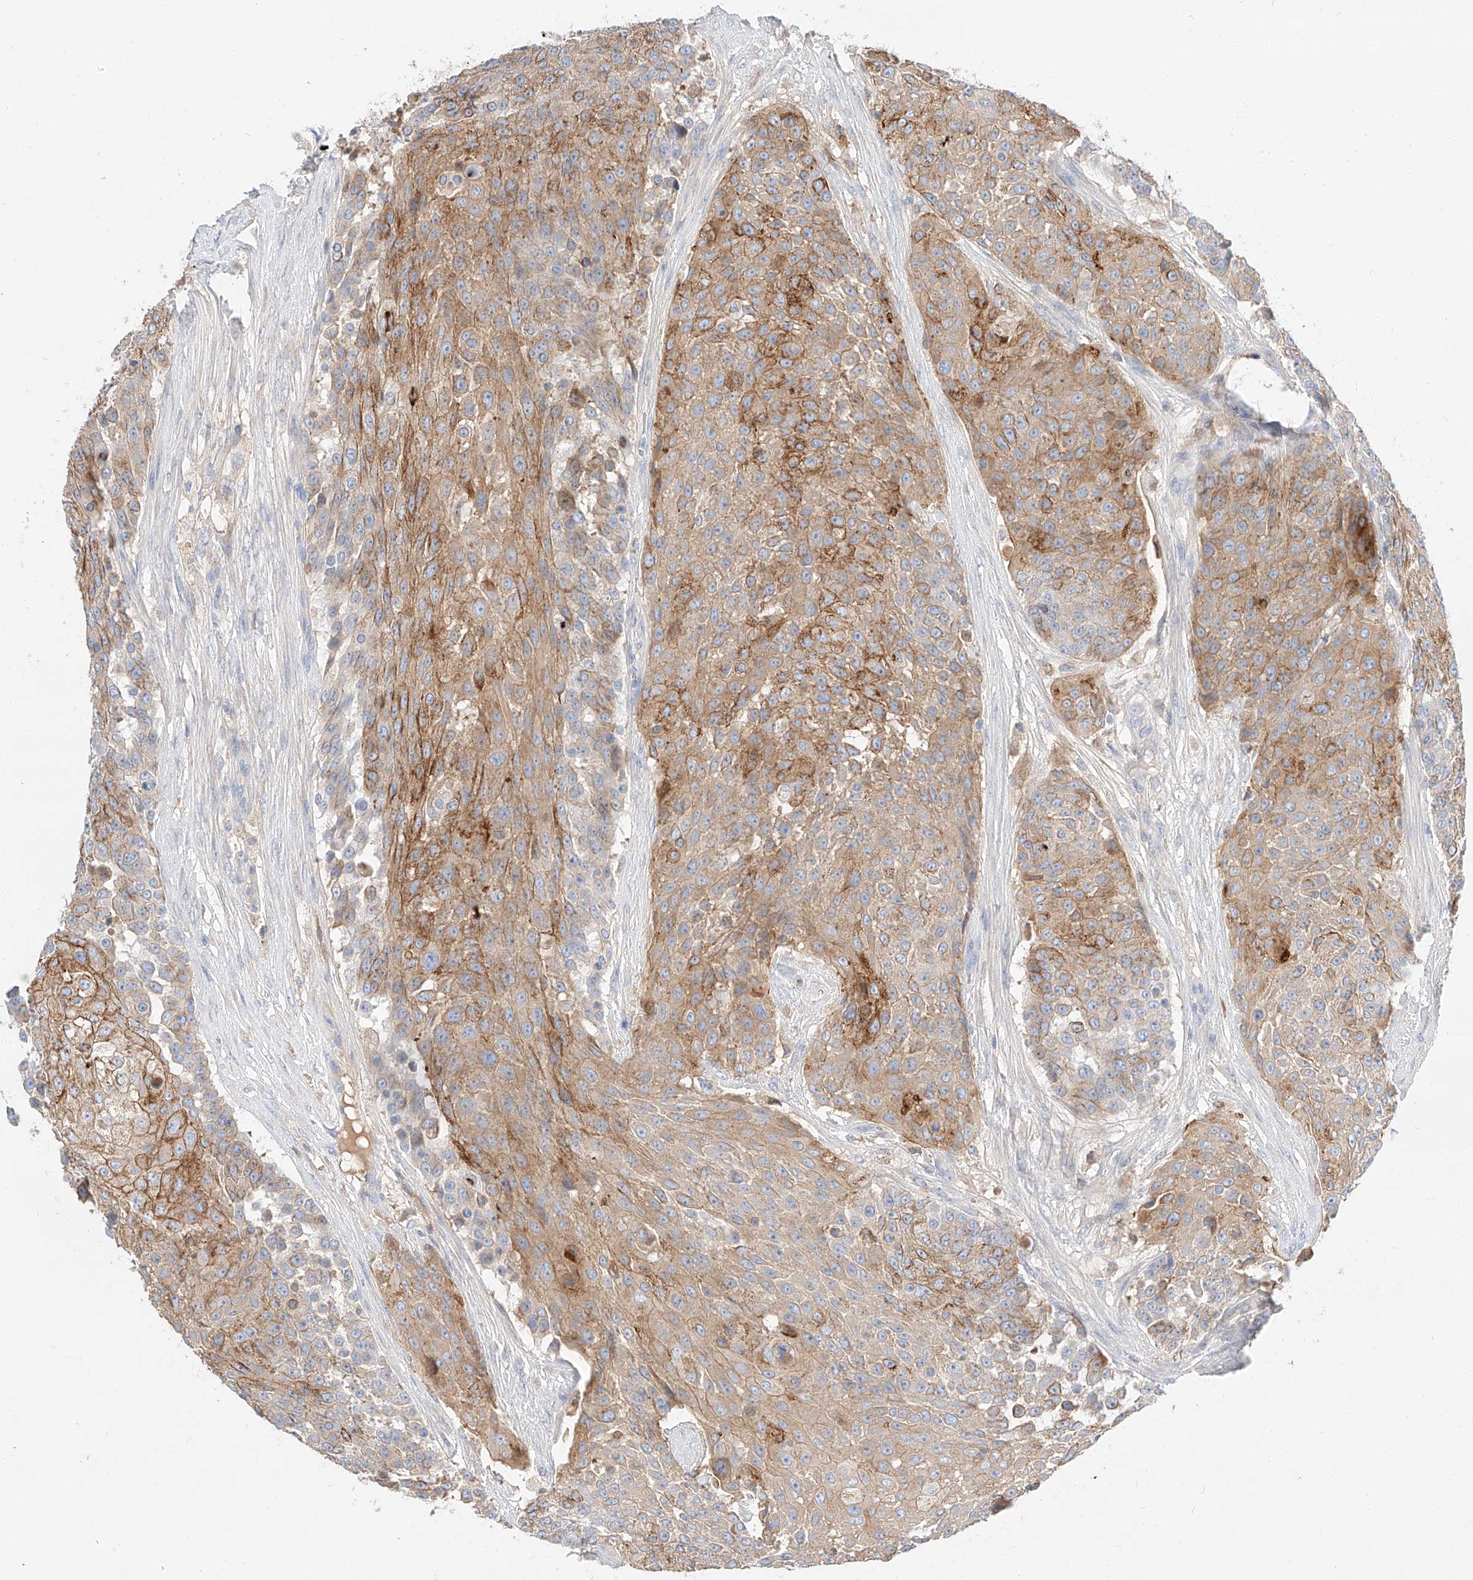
{"staining": {"intensity": "moderate", "quantity": ">75%", "location": "cytoplasmic/membranous"}, "tissue": "urothelial cancer", "cell_type": "Tumor cells", "image_type": "cancer", "snomed": [{"axis": "morphology", "description": "Urothelial carcinoma, High grade"}, {"axis": "topography", "description": "Urinary bladder"}], "caption": "Protein expression analysis of human high-grade urothelial carcinoma reveals moderate cytoplasmic/membranous expression in about >75% of tumor cells.", "gene": "MAP7", "patient": {"sex": "female", "age": 63}}